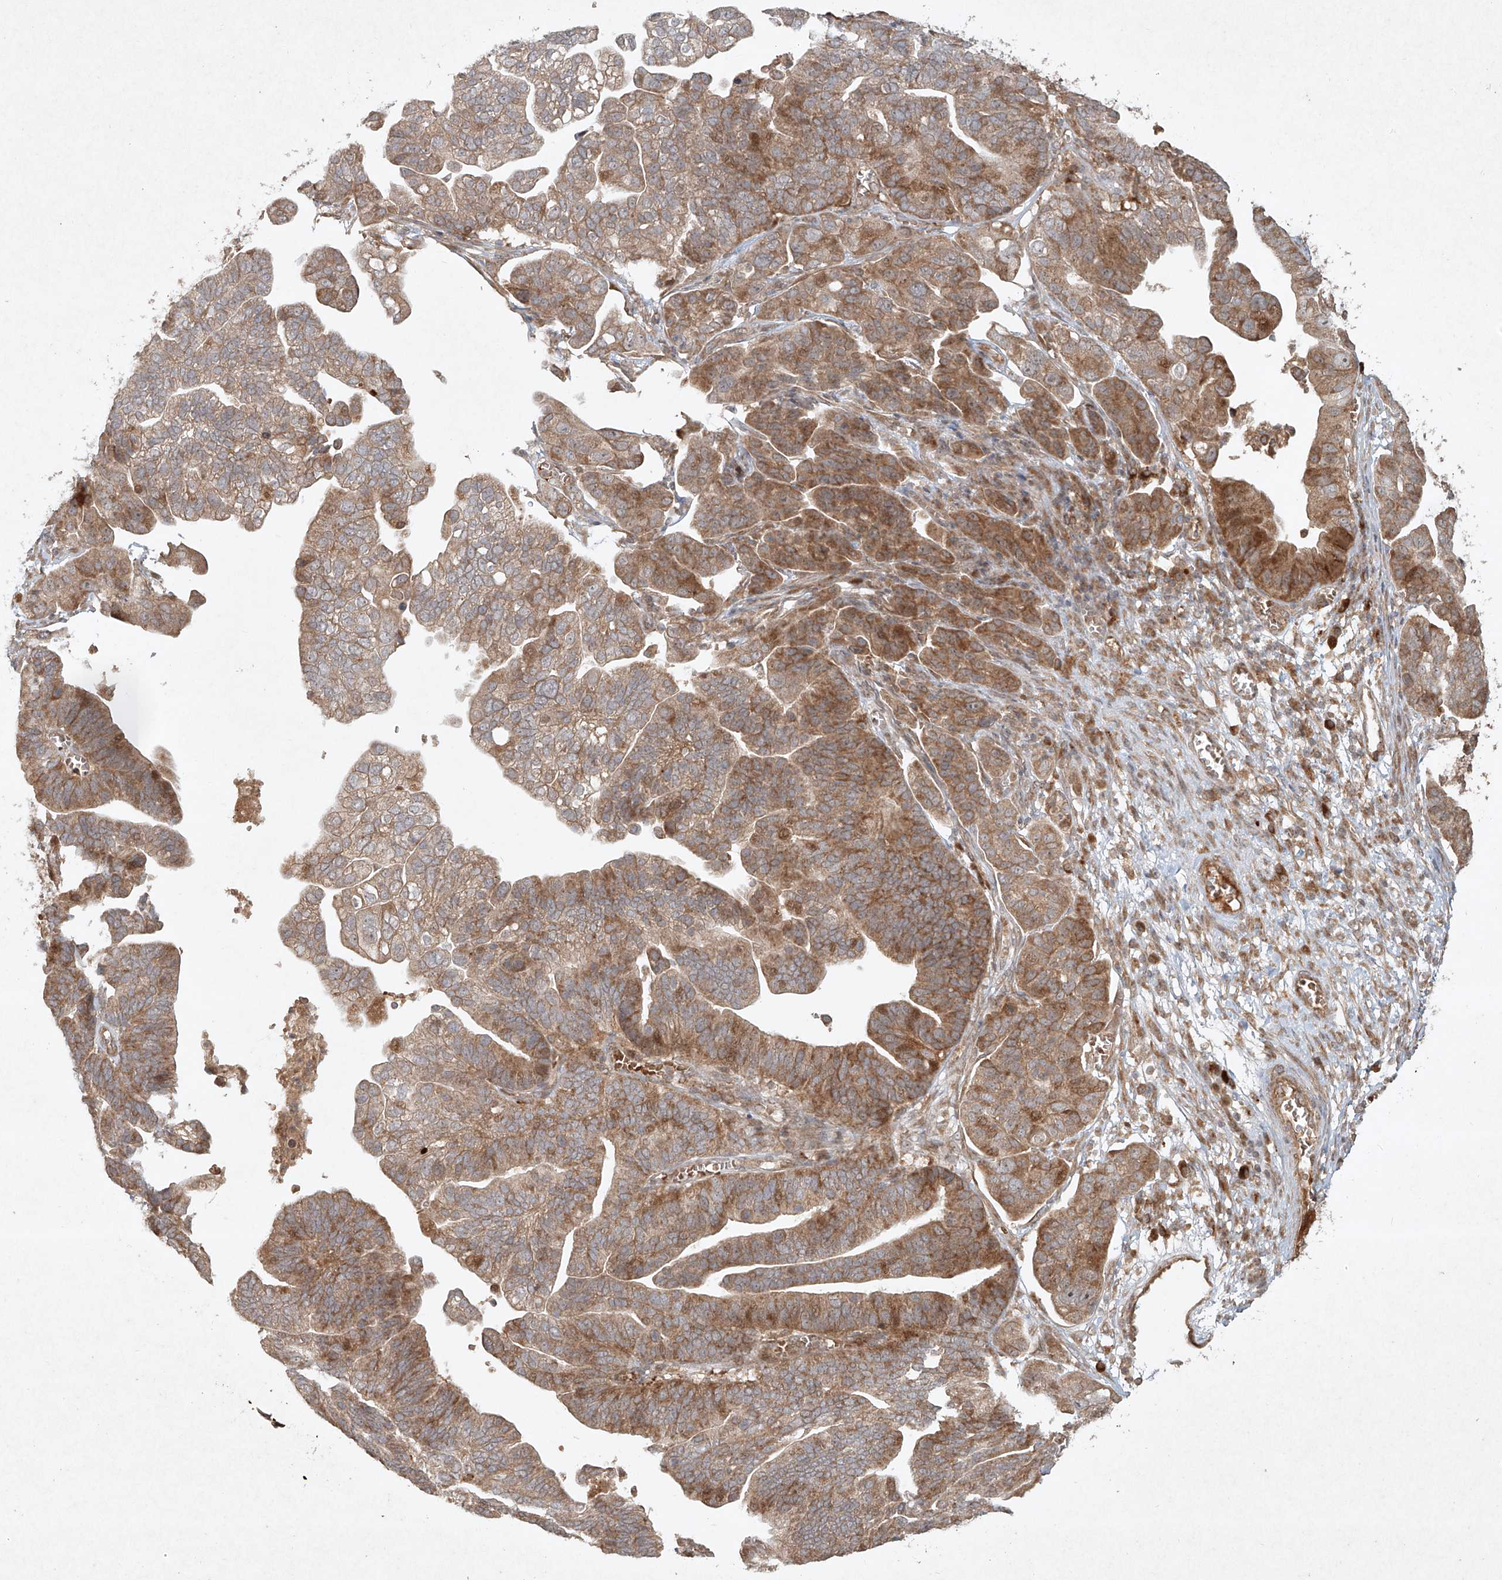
{"staining": {"intensity": "moderate", "quantity": ">75%", "location": "cytoplasmic/membranous"}, "tissue": "ovarian cancer", "cell_type": "Tumor cells", "image_type": "cancer", "snomed": [{"axis": "morphology", "description": "Cystadenocarcinoma, serous, NOS"}, {"axis": "topography", "description": "Ovary"}], "caption": "This is an image of IHC staining of serous cystadenocarcinoma (ovarian), which shows moderate expression in the cytoplasmic/membranous of tumor cells.", "gene": "CYYR1", "patient": {"sex": "female", "age": 56}}